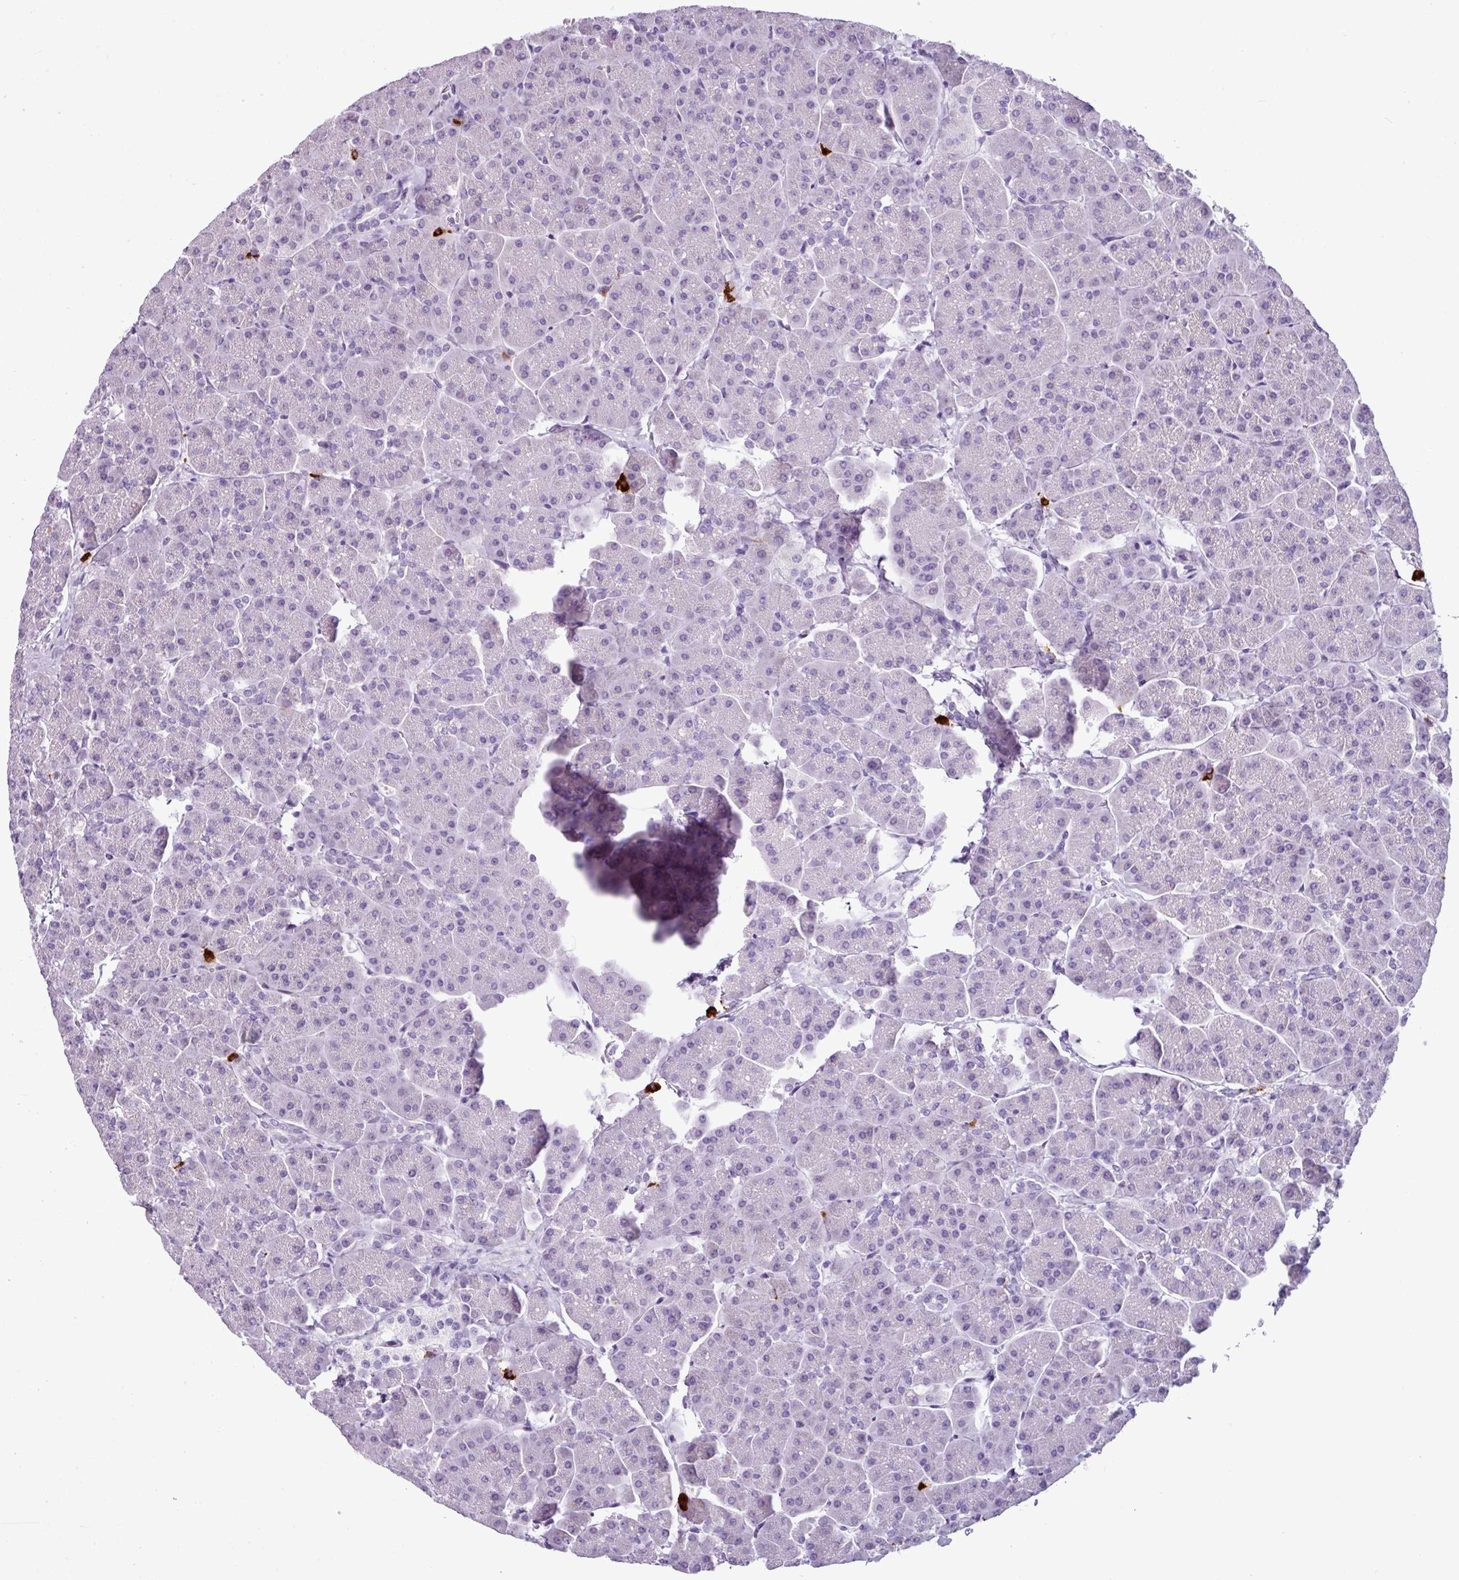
{"staining": {"intensity": "negative", "quantity": "none", "location": "none"}, "tissue": "pancreas", "cell_type": "Exocrine glandular cells", "image_type": "normal", "snomed": [{"axis": "morphology", "description": "Normal tissue, NOS"}, {"axis": "topography", "description": "Pancreas"}, {"axis": "topography", "description": "Peripheral nerve tissue"}], "caption": "An immunohistochemistry image of unremarkable pancreas is shown. There is no staining in exocrine glandular cells of pancreas.", "gene": "CTSG", "patient": {"sex": "male", "age": 54}}